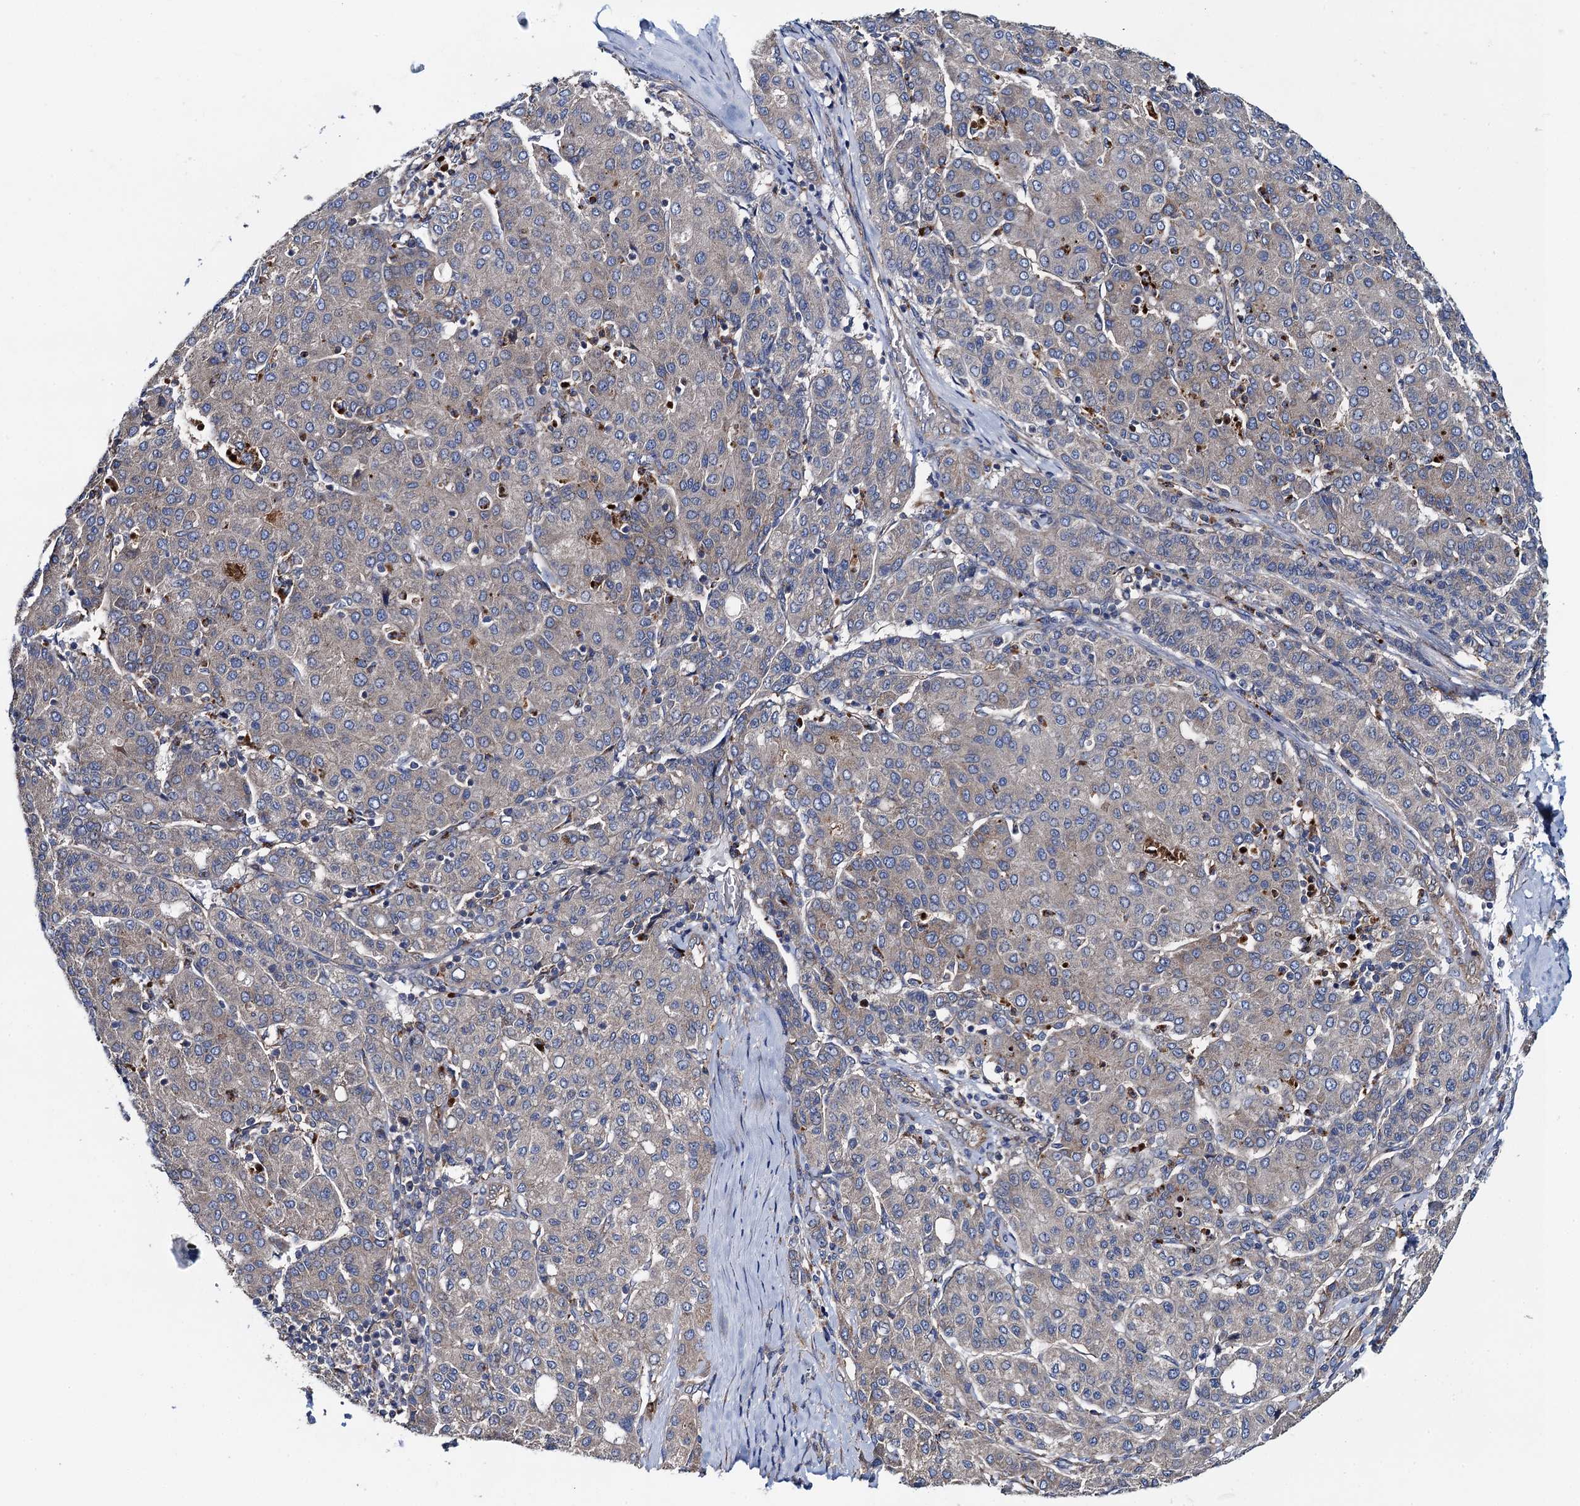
{"staining": {"intensity": "weak", "quantity": "25%-75%", "location": "cytoplasmic/membranous"}, "tissue": "liver cancer", "cell_type": "Tumor cells", "image_type": "cancer", "snomed": [{"axis": "morphology", "description": "Carcinoma, Hepatocellular, NOS"}, {"axis": "topography", "description": "Liver"}], "caption": "Immunohistochemistry (IHC) image of liver cancer (hepatocellular carcinoma) stained for a protein (brown), which reveals low levels of weak cytoplasmic/membranous expression in approximately 25%-75% of tumor cells.", "gene": "ADCY9", "patient": {"sex": "male", "age": 65}}